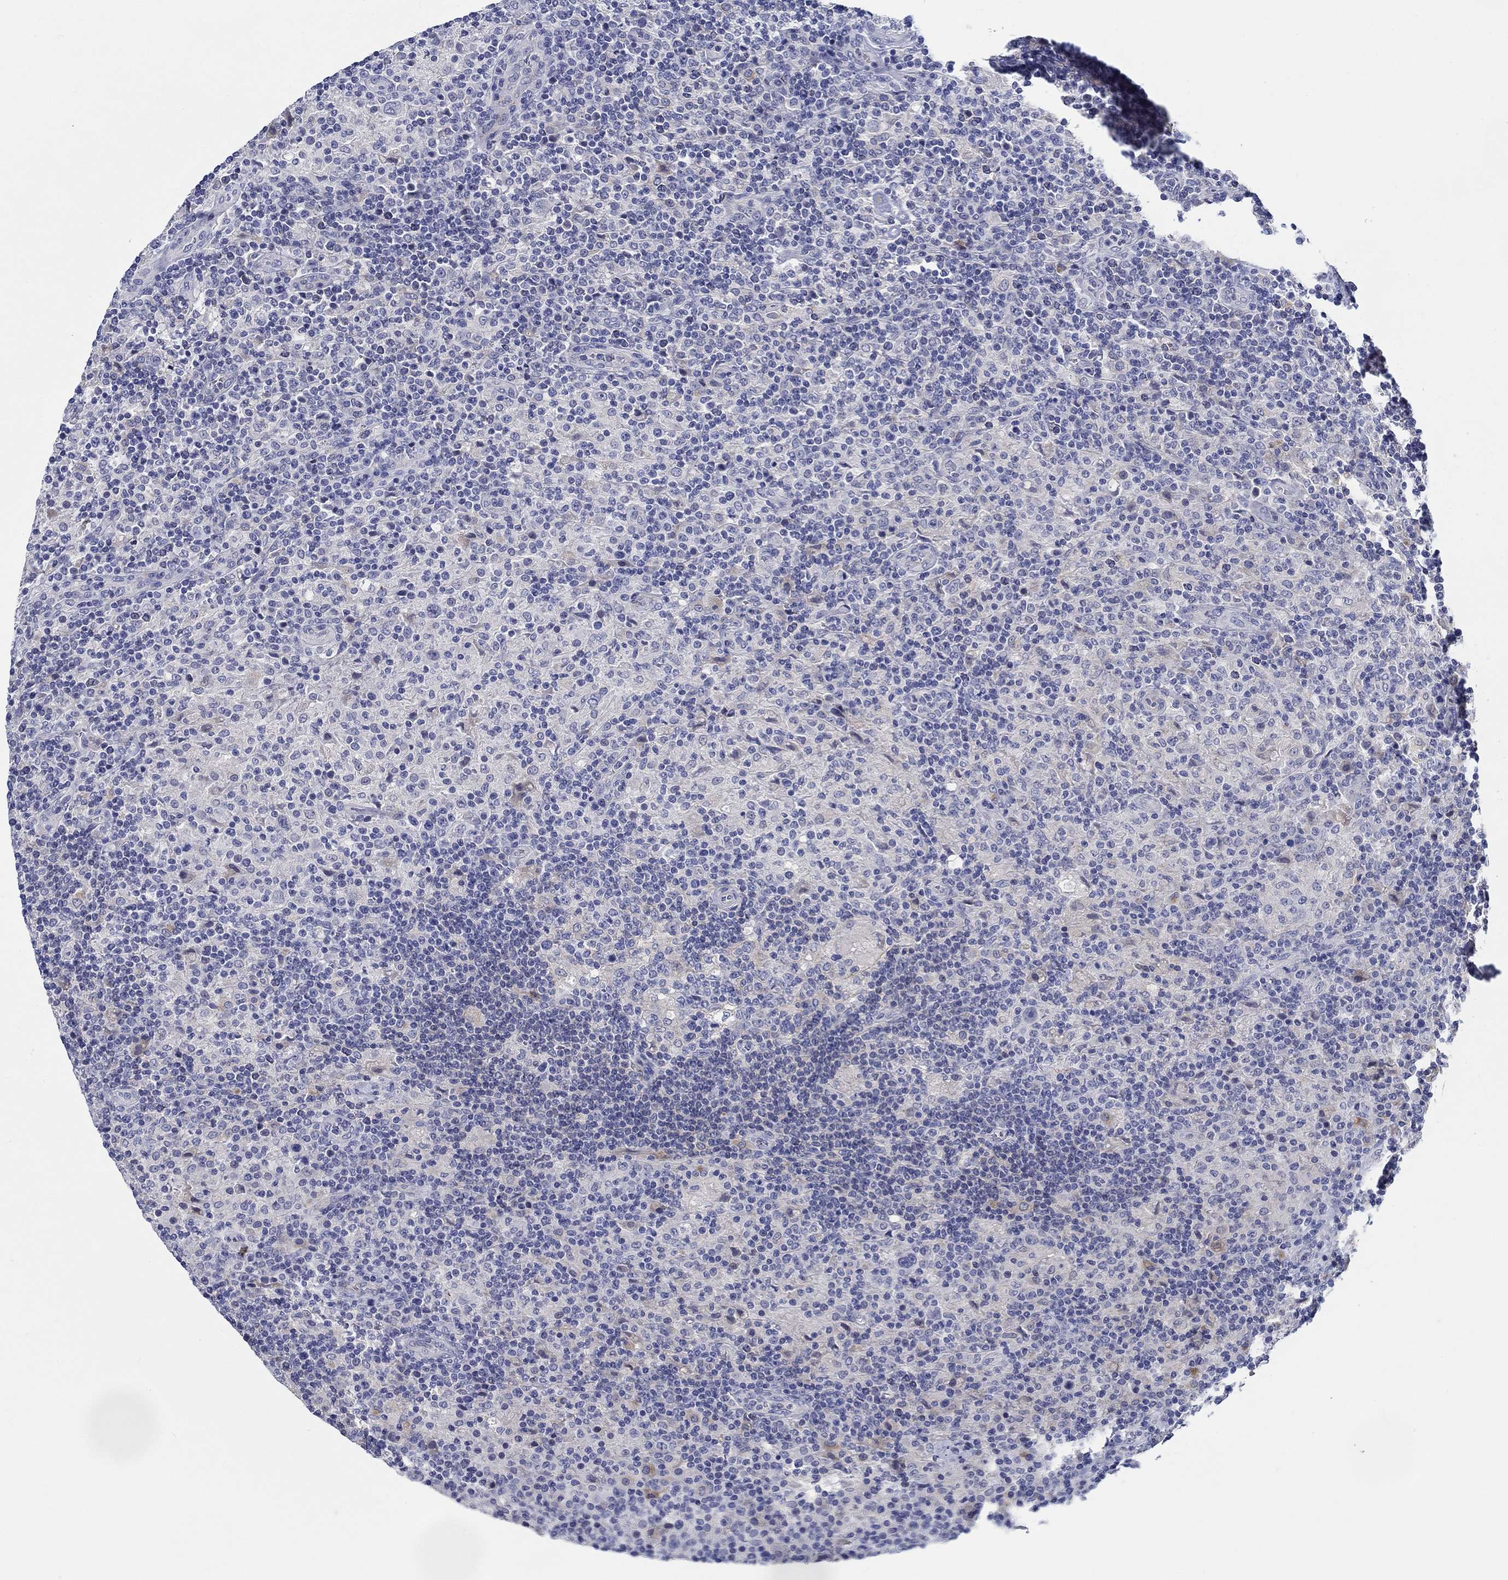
{"staining": {"intensity": "negative", "quantity": "none", "location": "none"}, "tissue": "lymphoma", "cell_type": "Tumor cells", "image_type": "cancer", "snomed": [{"axis": "morphology", "description": "Hodgkin's disease, NOS"}, {"axis": "topography", "description": "Lymph node"}], "caption": "High magnification brightfield microscopy of lymphoma stained with DAB (3,3'-diaminobenzidine) (brown) and counterstained with hematoxylin (blue): tumor cells show no significant positivity. The staining was performed using DAB (3,3'-diaminobenzidine) to visualize the protein expression in brown, while the nuclei were stained in blue with hematoxylin (Magnification: 20x).", "gene": "RAP1GAP", "patient": {"sex": "male", "age": 70}}